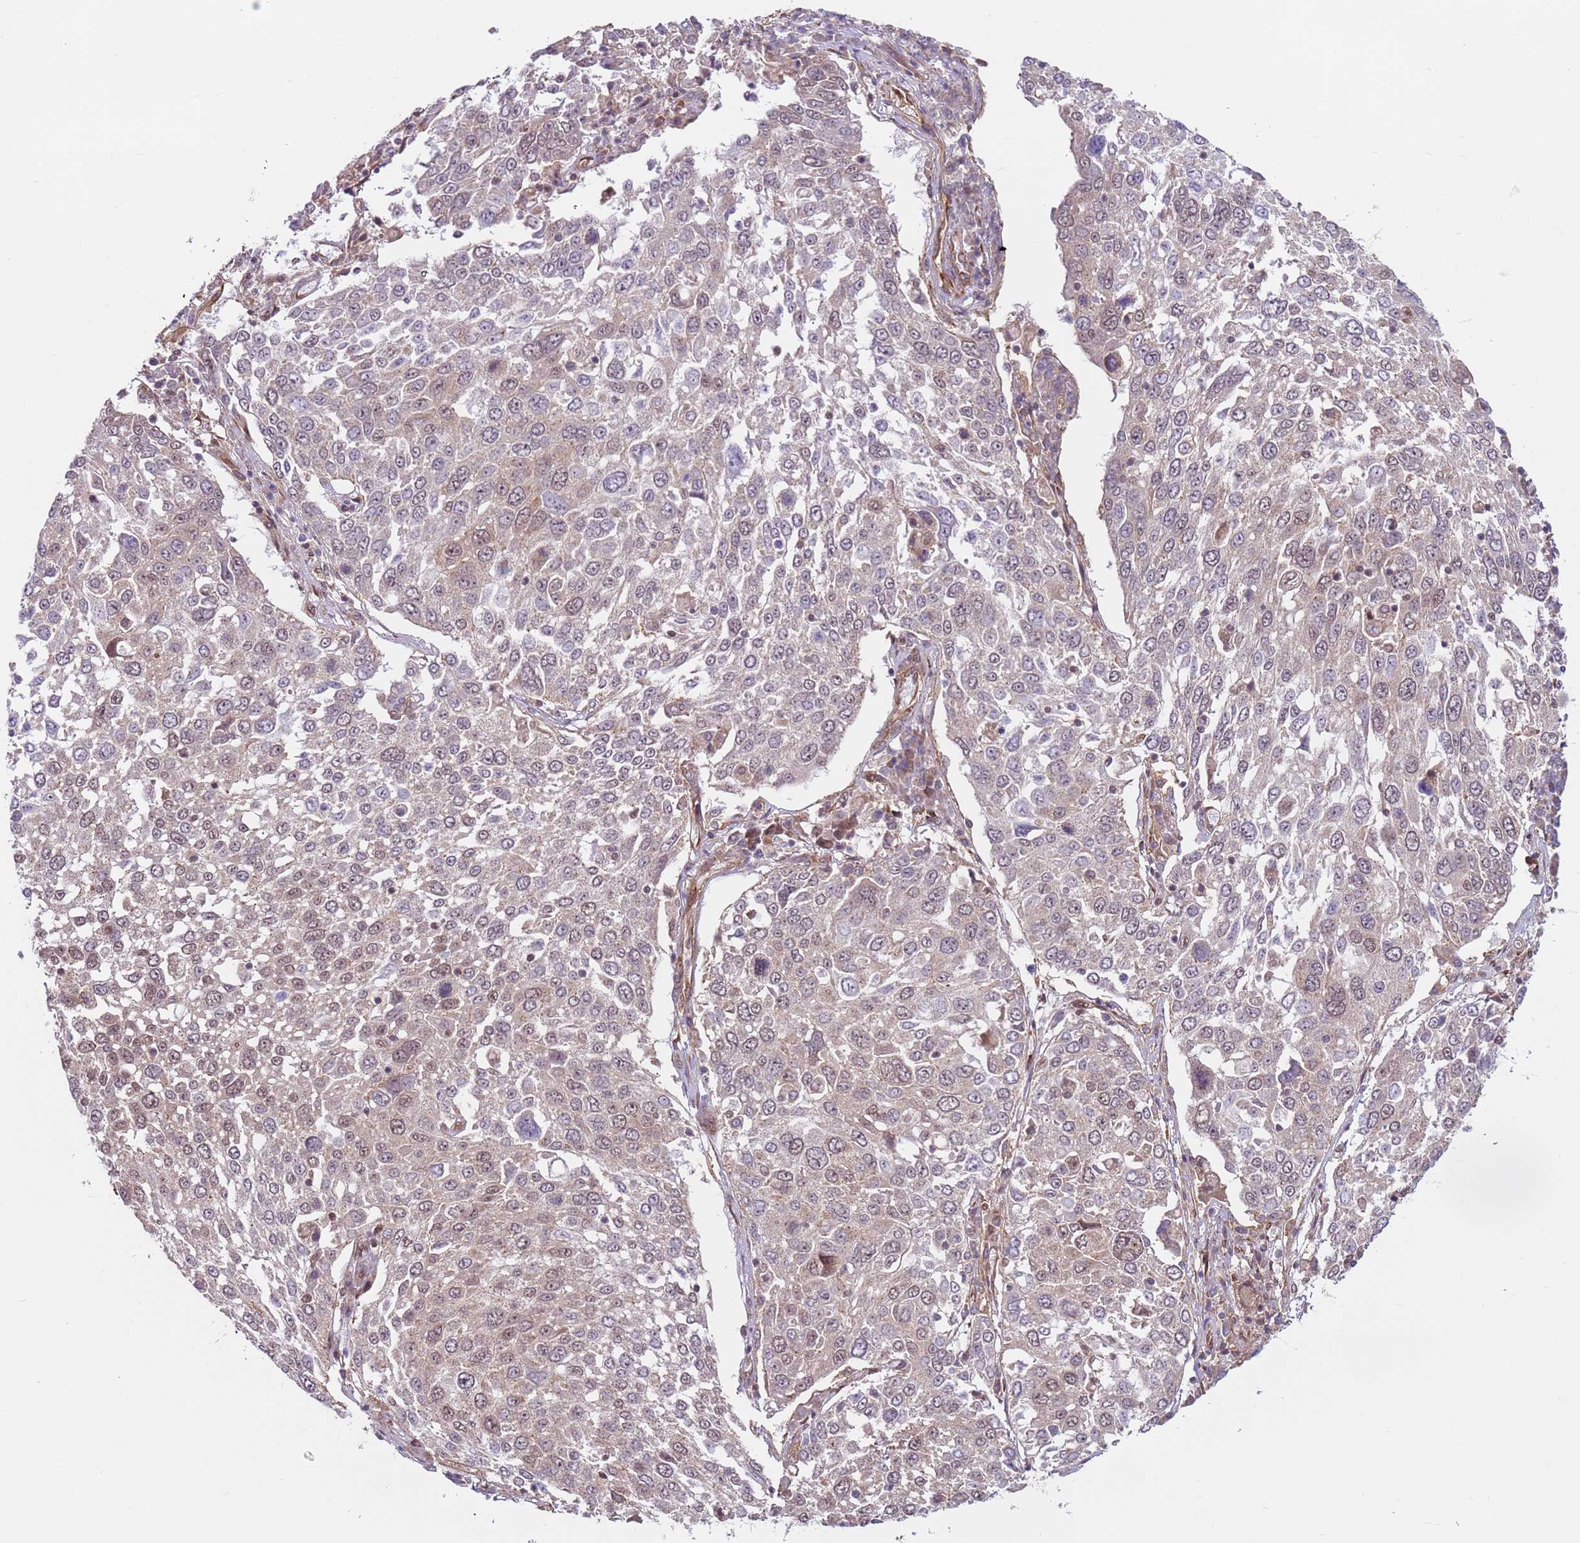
{"staining": {"intensity": "weak", "quantity": "<25%", "location": "nuclear"}, "tissue": "lung cancer", "cell_type": "Tumor cells", "image_type": "cancer", "snomed": [{"axis": "morphology", "description": "Squamous cell carcinoma, NOS"}, {"axis": "topography", "description": "Lung"}], "caption": "Human lung cancer stained for a protein using IHC displays no positivity in tumor cells.", "gene": "DCAF4", "patient": {"sex": "male", "age": 65}}